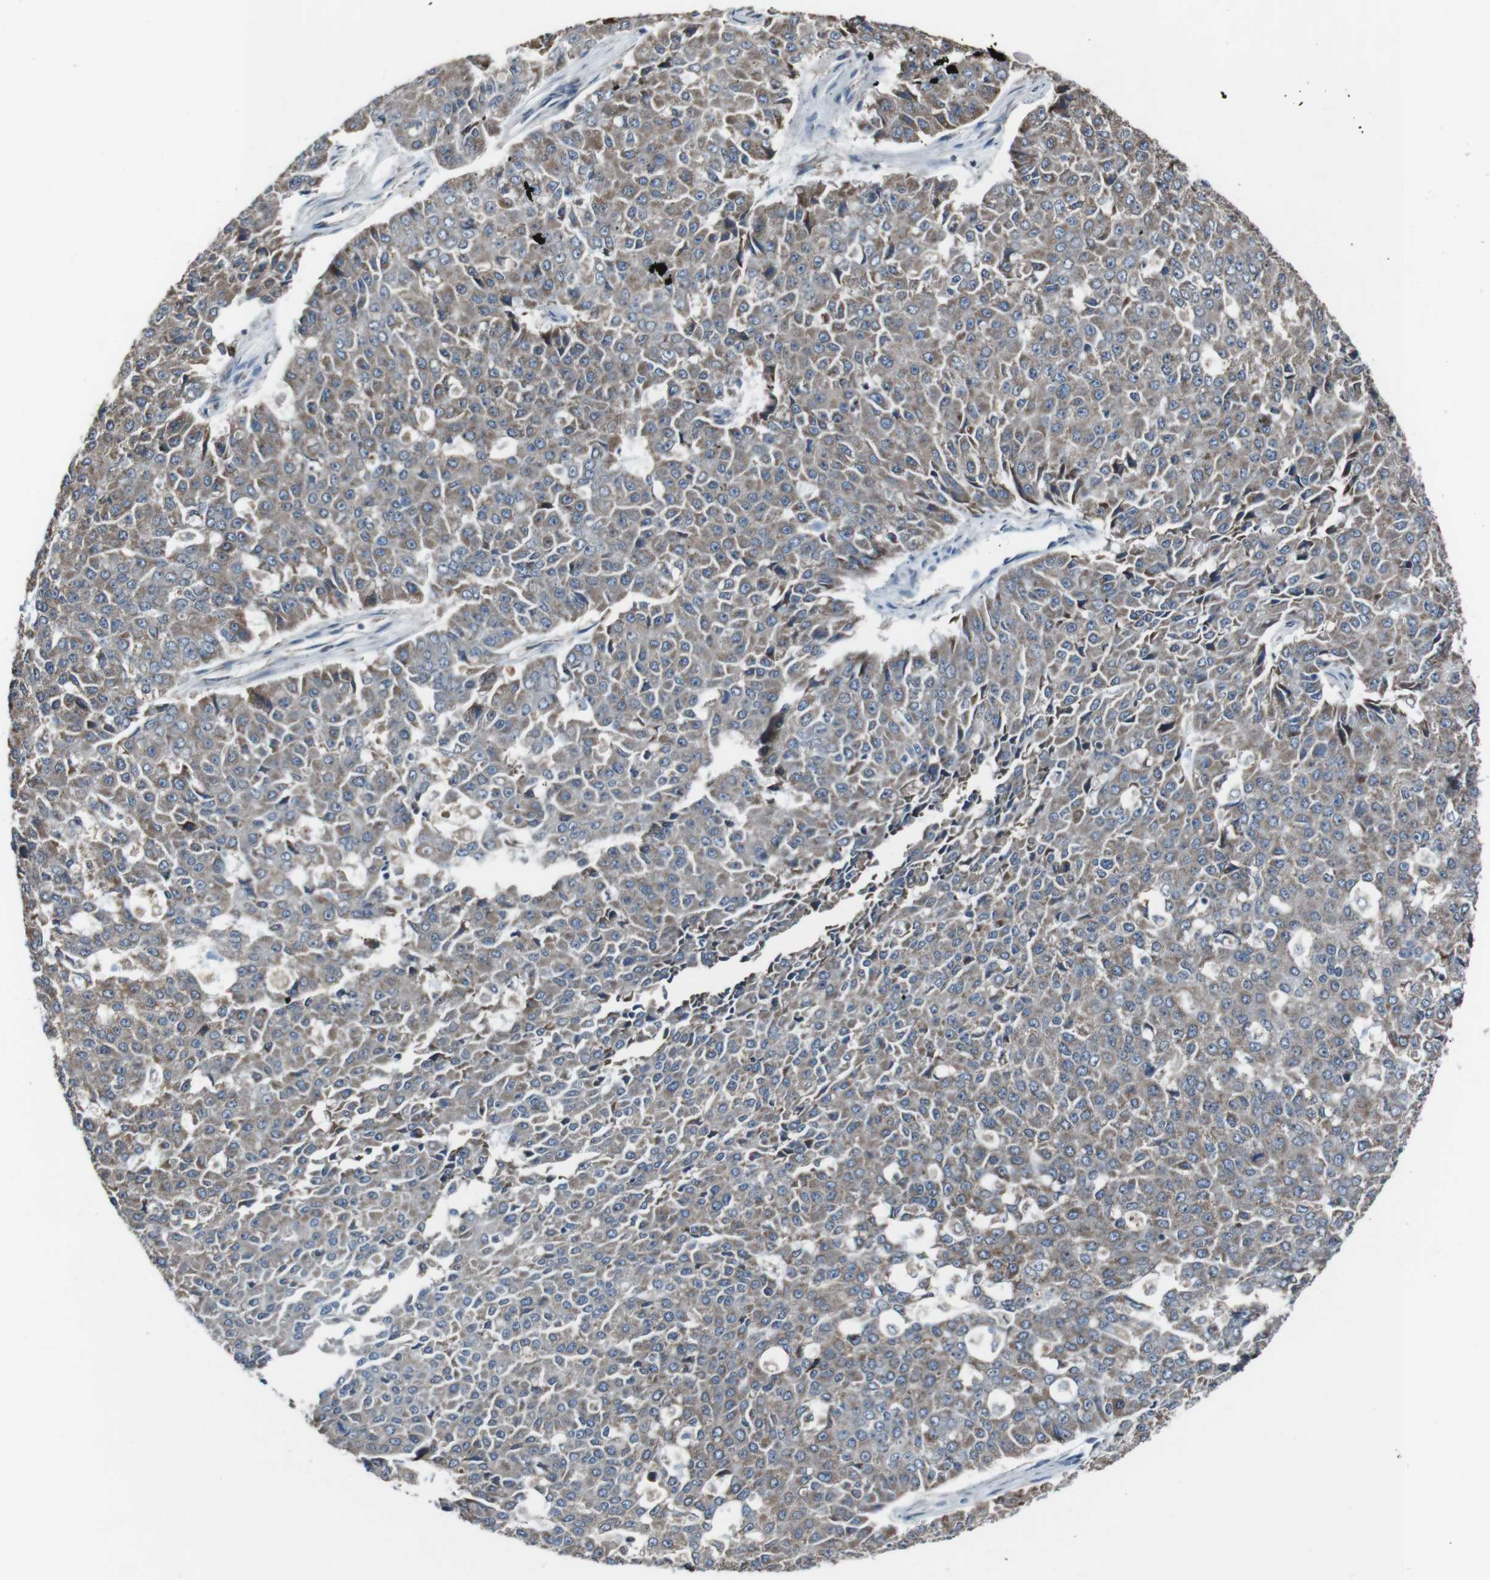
{"staining": {"intensity": "moderate", "quantity": "<25%", "location": "cytoplasmic/membranous"}, "tissue": "pancreatic cancer", "cell_type": "Tumor cells", "image_type": "cancer", "snomed": [{"axis": "morphology", "description": "Adenocarcinoma, NOS"}, {"axis": "topography", "description": "Pancreas"}], "caption": "Pancreatic cancer (adenocarcinoma) stained with a protein marker reveals moderate staining in tumor cells.", "gene": "CISD2", "patient": {"sex": "male", "age": 50}}